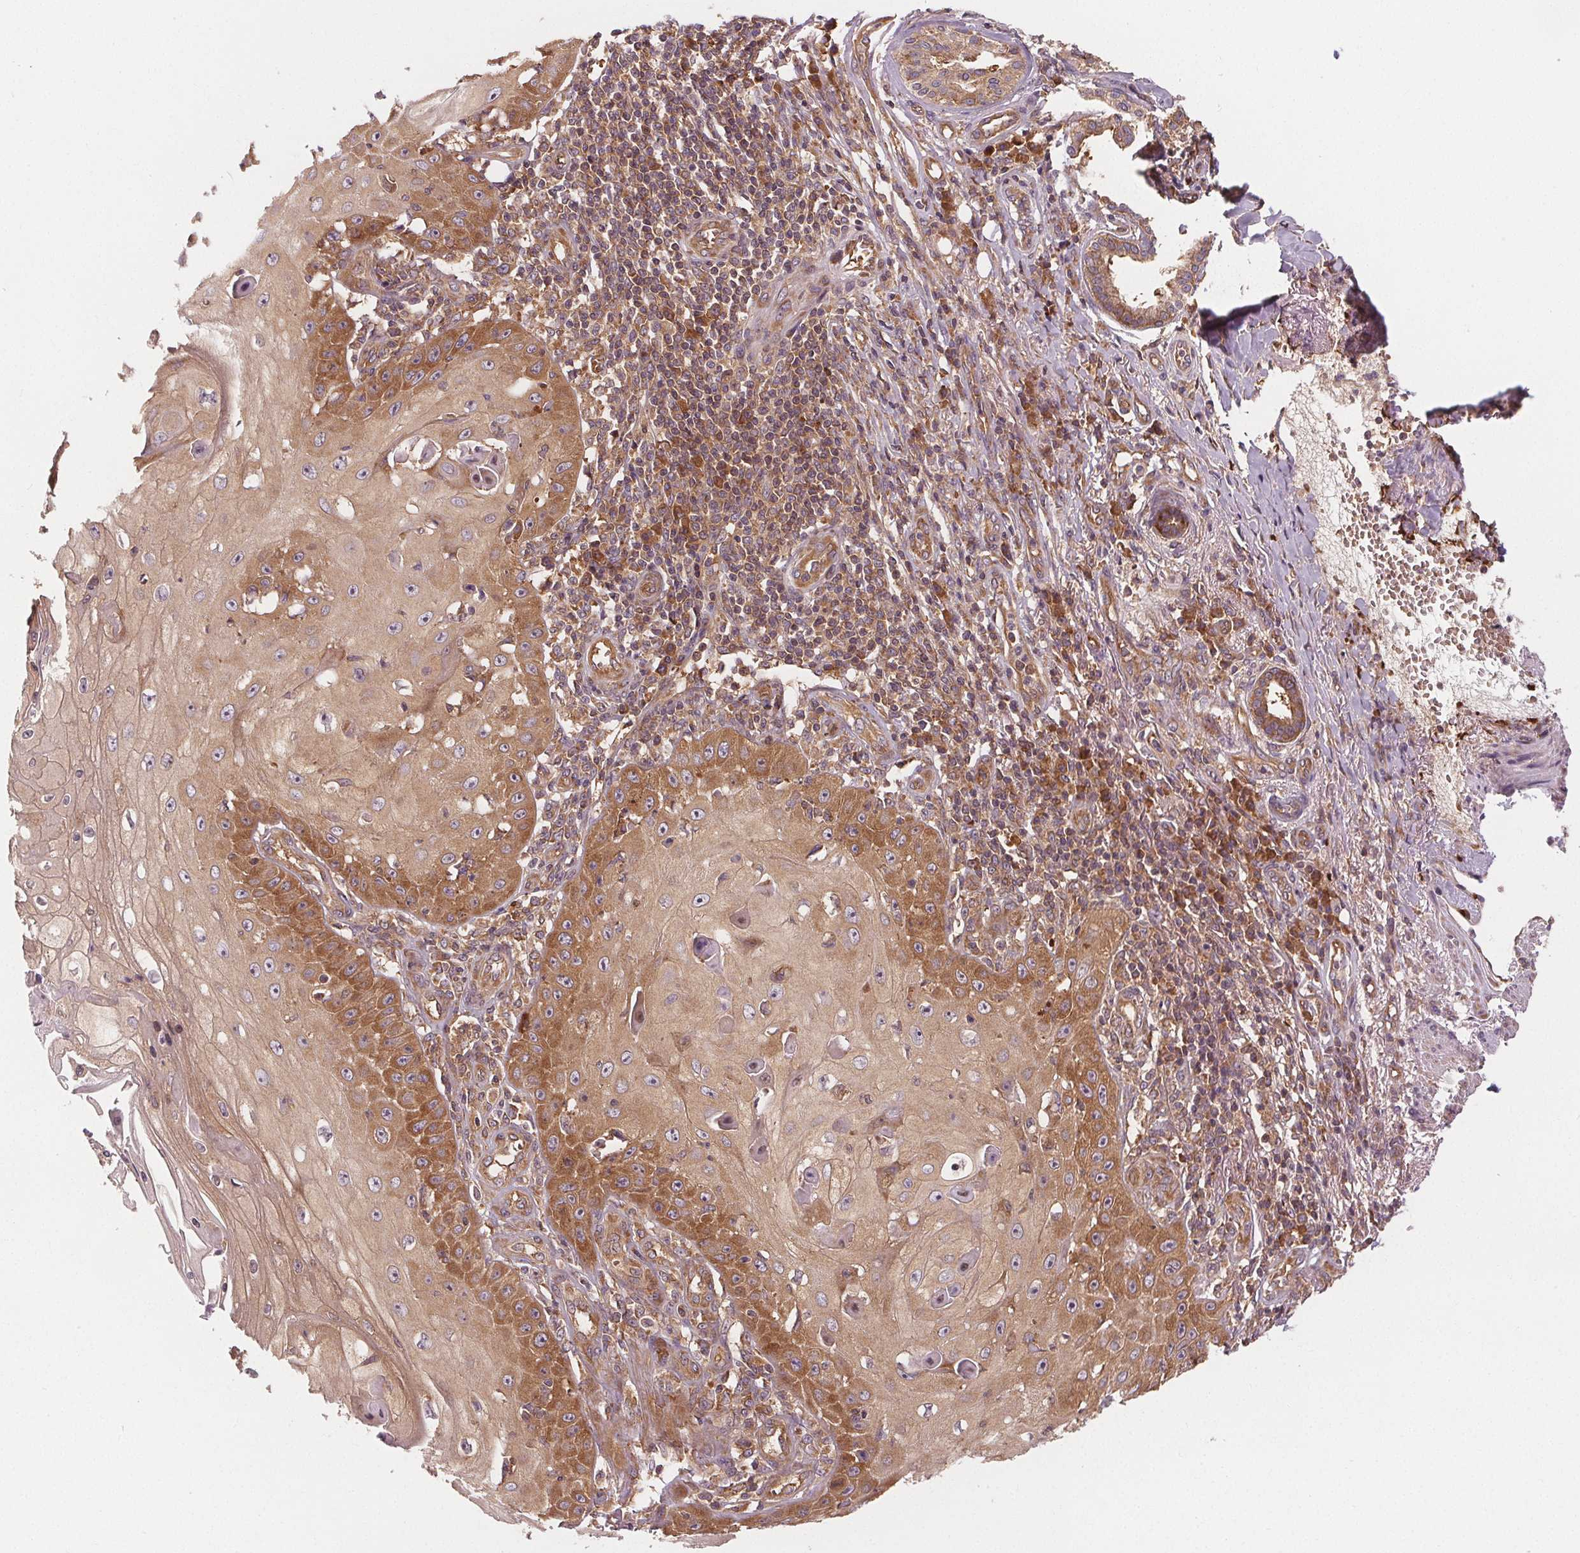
{"staining": {"intensity": "moderate", "quantity": ">75%", "location": "cytoplasmic/membranous"}, "tissue": "skin cancer", "cell_type": "Tumor cells", "image_type": "cancer", "snomed": [{"axis": "morphology", "description": "Squamous cell carcinoma, NOS"}, {"axis": "topography", "description": "Skin"}], "caption": "Immunohistochemical staining of skin squamous cell carcinoma displays medium levels of moderate cytoplasmic/membranous staining in approximately >75% of tumor cells. The staining was performed using DAB (3,3'-diaminobenzidine), with brown indicating positive protein expression. Nuclei are stained blue with hematoxylin.", "gene": "EIF3D", "patient": {"sex": "male", "age": 70}}